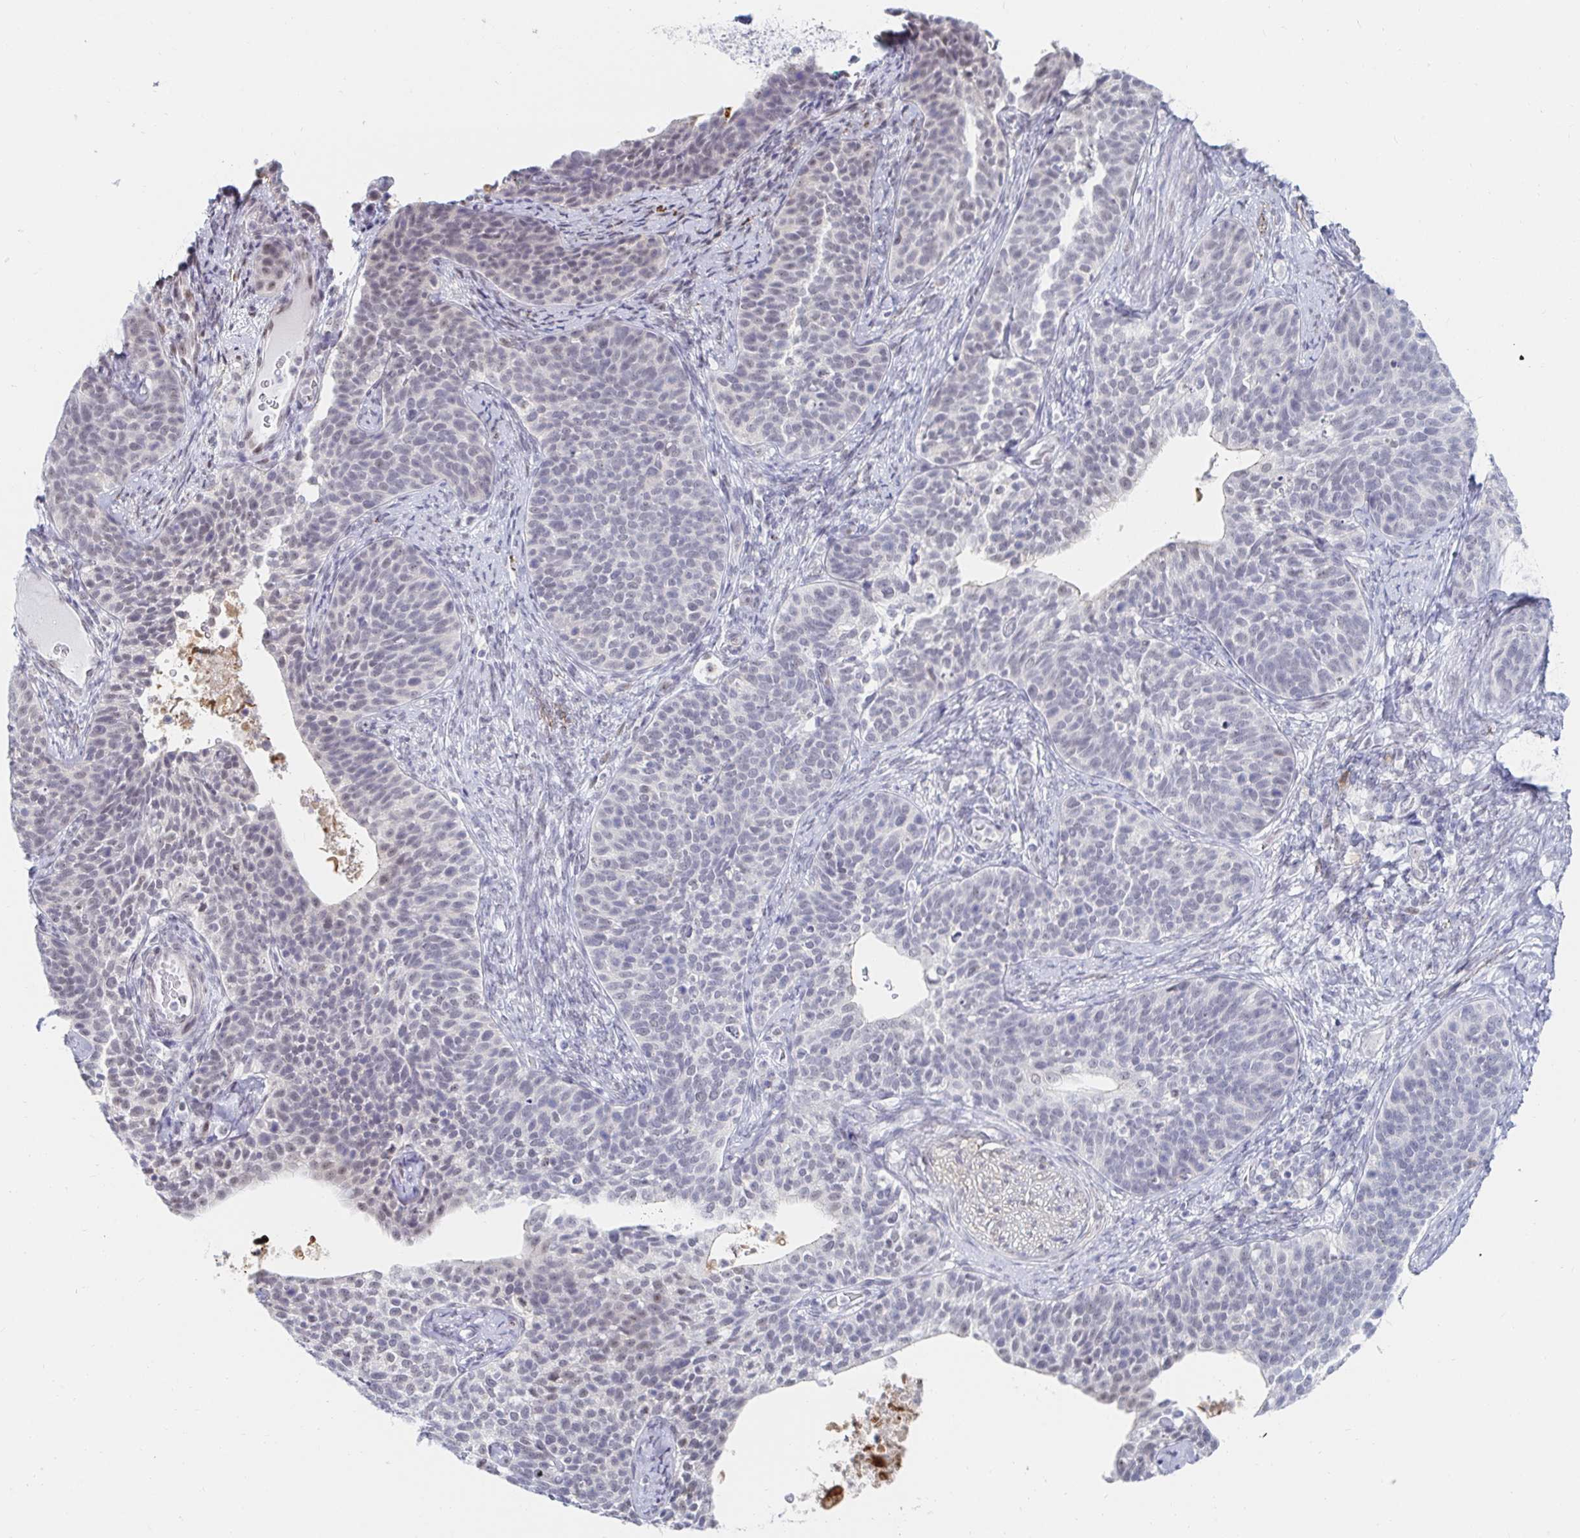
{"staining": {"intensity": "weak", "quantity": ">75%", "location": "nuclear"}, "tissue": "cervical cancer", "cell_type": "Tumor cells", "image_type": "cancer", "snomed": [{"axis": "morphology", "description": "Squamous cell carcinoma, NOS"}, {"axis": "topography", "description": "Cervix"}], "caption": "Brown immunohistochemical staining in cervical squamous cell carcinoma reveals weak nuclear expression in about >75% of tumor cells. Immunohistochemistry (ihc) stains the protein of interest in brown and the nuclei are stained blue.", "gene": "COL28A1", "patient": {"sex": "female", "age": 69}}